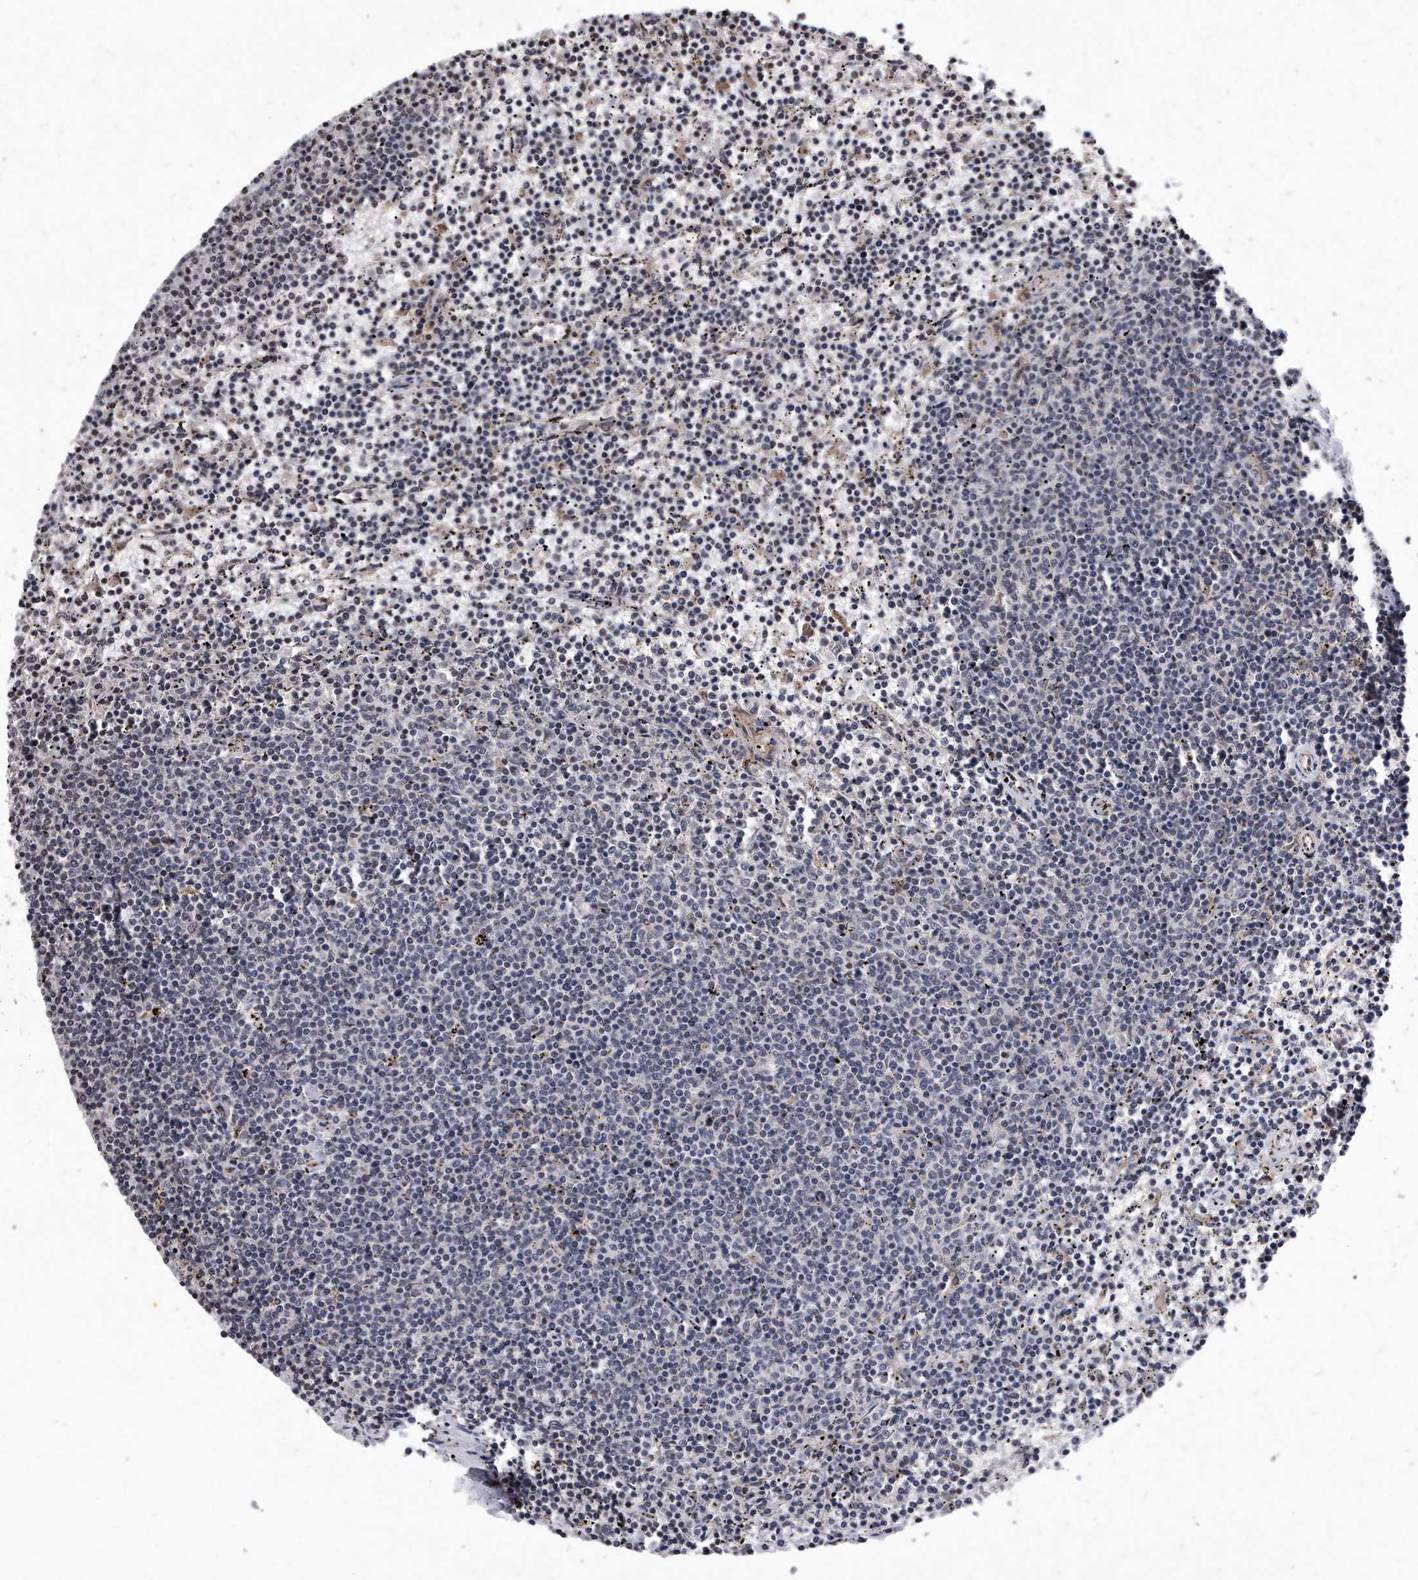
{"staining": {"intensity": "negative", "quantity": "none", "location": "none"}, "tissue": "lymphoma", "cell_type": "Tumor cells", "image_type": "cancer", "snomed": [{"axis": "morphology", "description": "Malignant lymphoma, non-Hodgkin's type, Low grade"}, {"axis": "topography", "description": "Spleen"}], "caption": "Tumor cells are negative for brown protein staining in lymphoma.", "gene": "DAB1", "patient": {"sex": "female", "age": 50}}